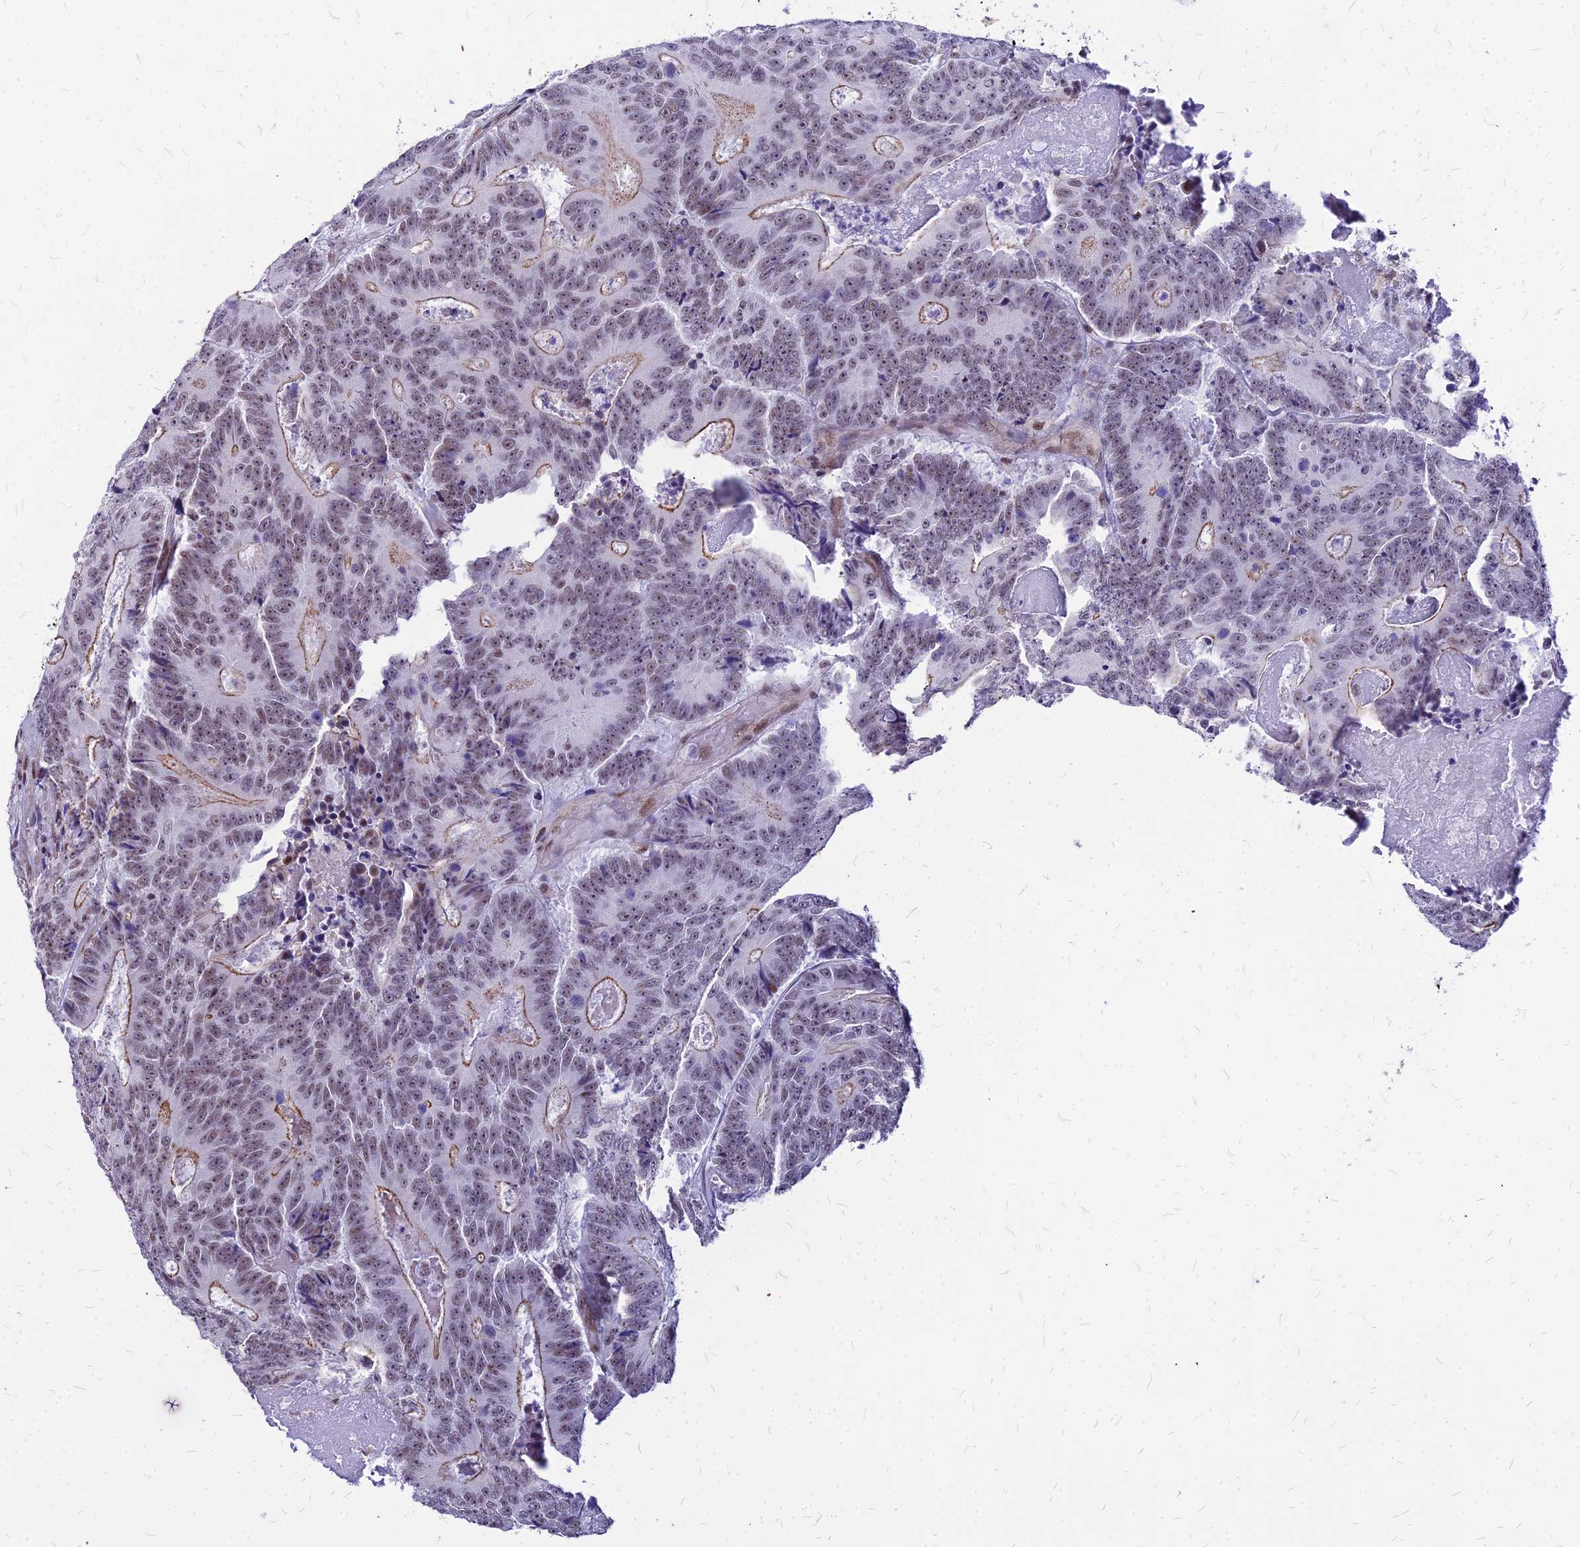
{"staining": {"intensity": "moderate", "quantity": "25%-75%", "location": "cytoplasmic/membranous,nuclear"}, "tissue": "colorectal cancer", "cell_type": "Tumor cells", "image_type": "cancer", "snomed": [{"axis": "morphology", "description": "Adenocarcinoma, NOS"}, {"axis": "topography", "description": "Colon"}], "caption": "Immunohistochemistry staining of colorectal cancer, which demonstrates medium levels of moderate cytoplasmic/membranous and nuclear positivity in approximately 25%-75% of tumor cells indicating moderate cytoplasmic/membranous and nuclear protein positivity. The staining was performed using DAB (brown) for protein detection and nuclei were counterstained in hematoxylin (blue).", "gene": "FDX2", "patient": {"sex": "male", "age": 83}}